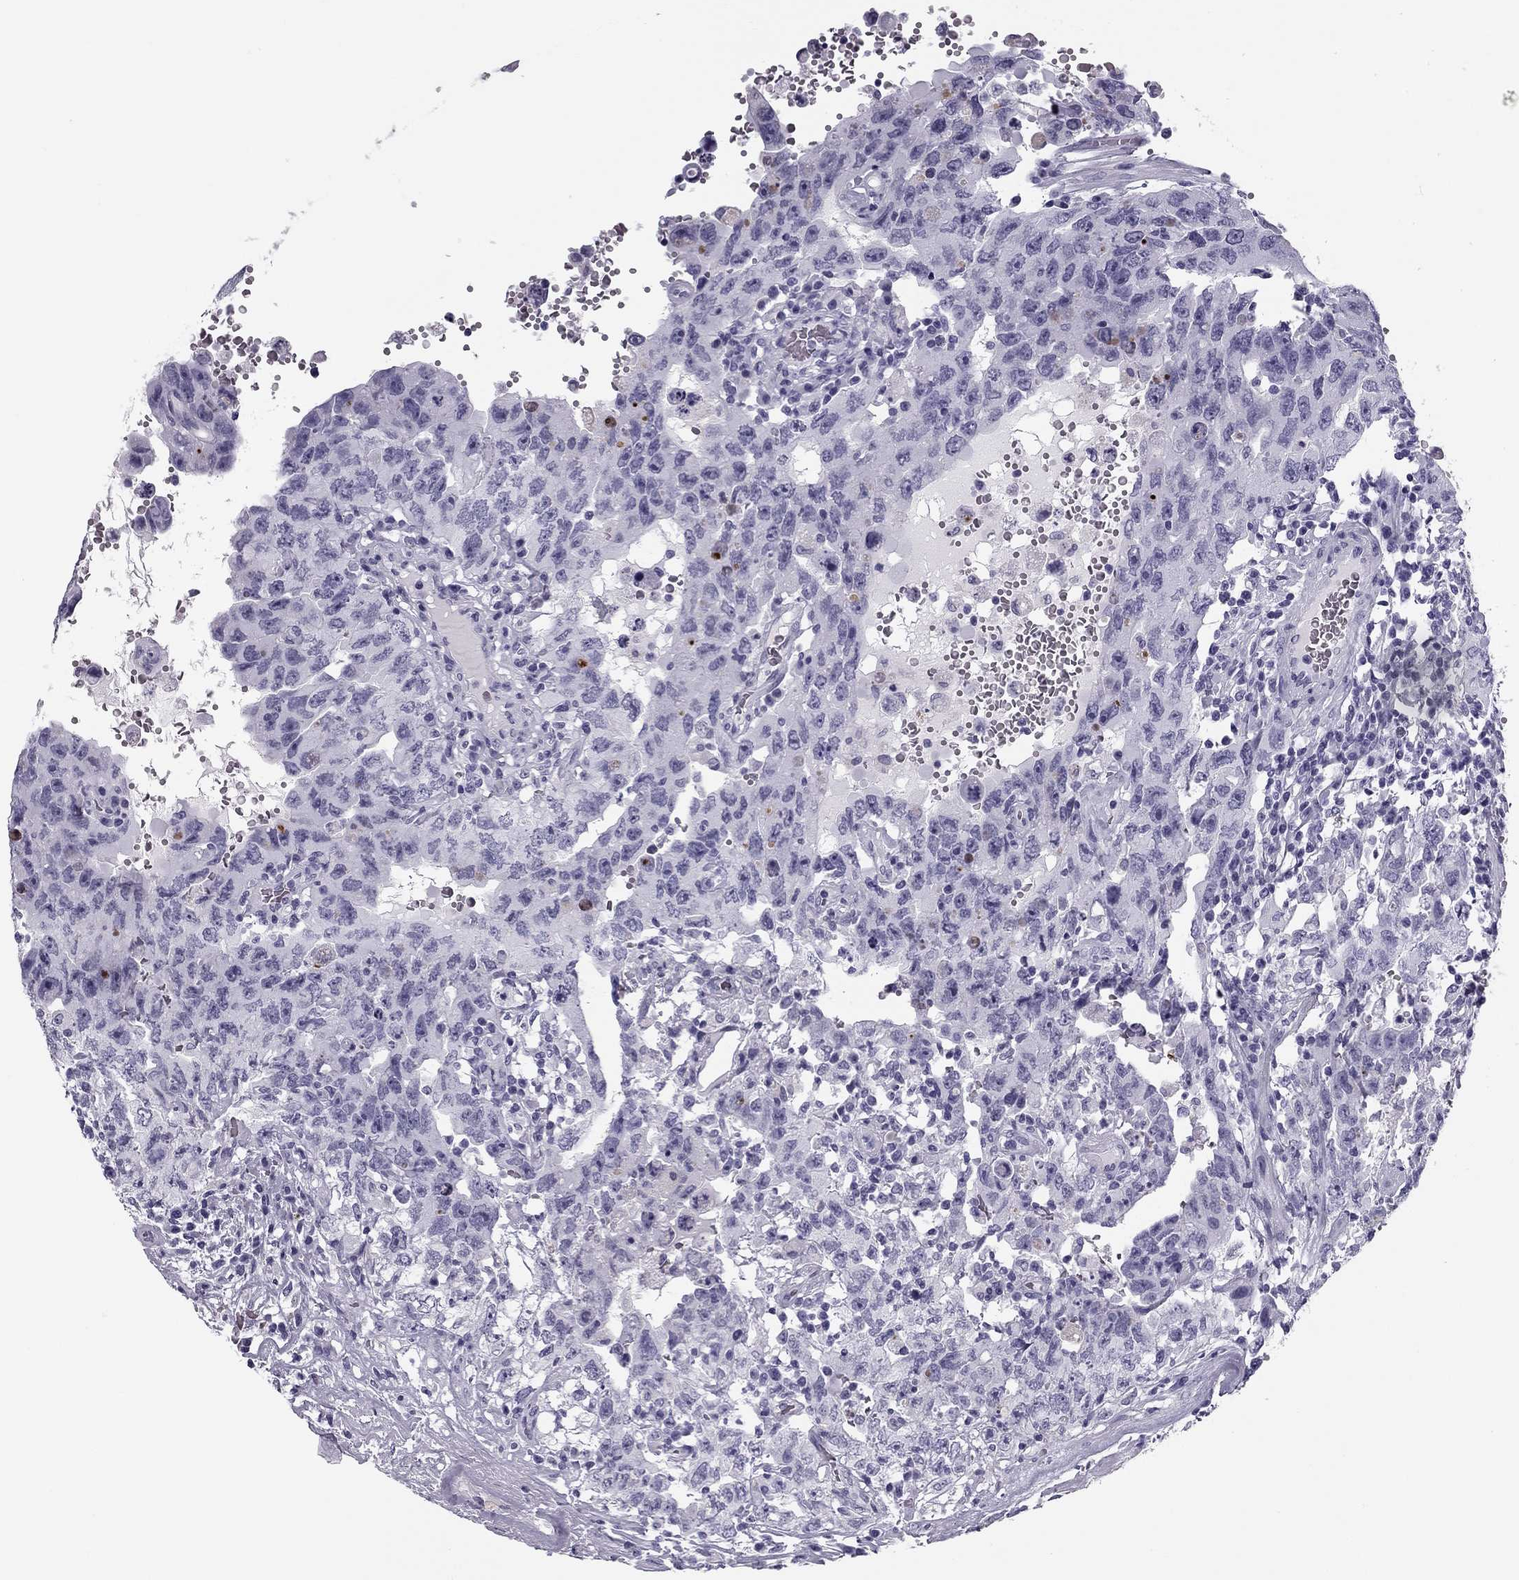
{"staining": {"intensity": "negative", "quantity": "none", "location": "none"}, "tissue": "testis cancer", "cell_type": "Tumor cells", "image_type": "cancer", "snomed": [{"axis": "morphology", "description": "Carcinoma, Embryonal, NOS"}, {"axis": "topography", "description": "Testis"}], "caption": "This is an immunohistochemistry (IHC) micrograph of human testis embryonal carcinoma. There is no staining in tumor cells.", "gene": "MC5R", "patient": {"sex": "male", "age": 26}}